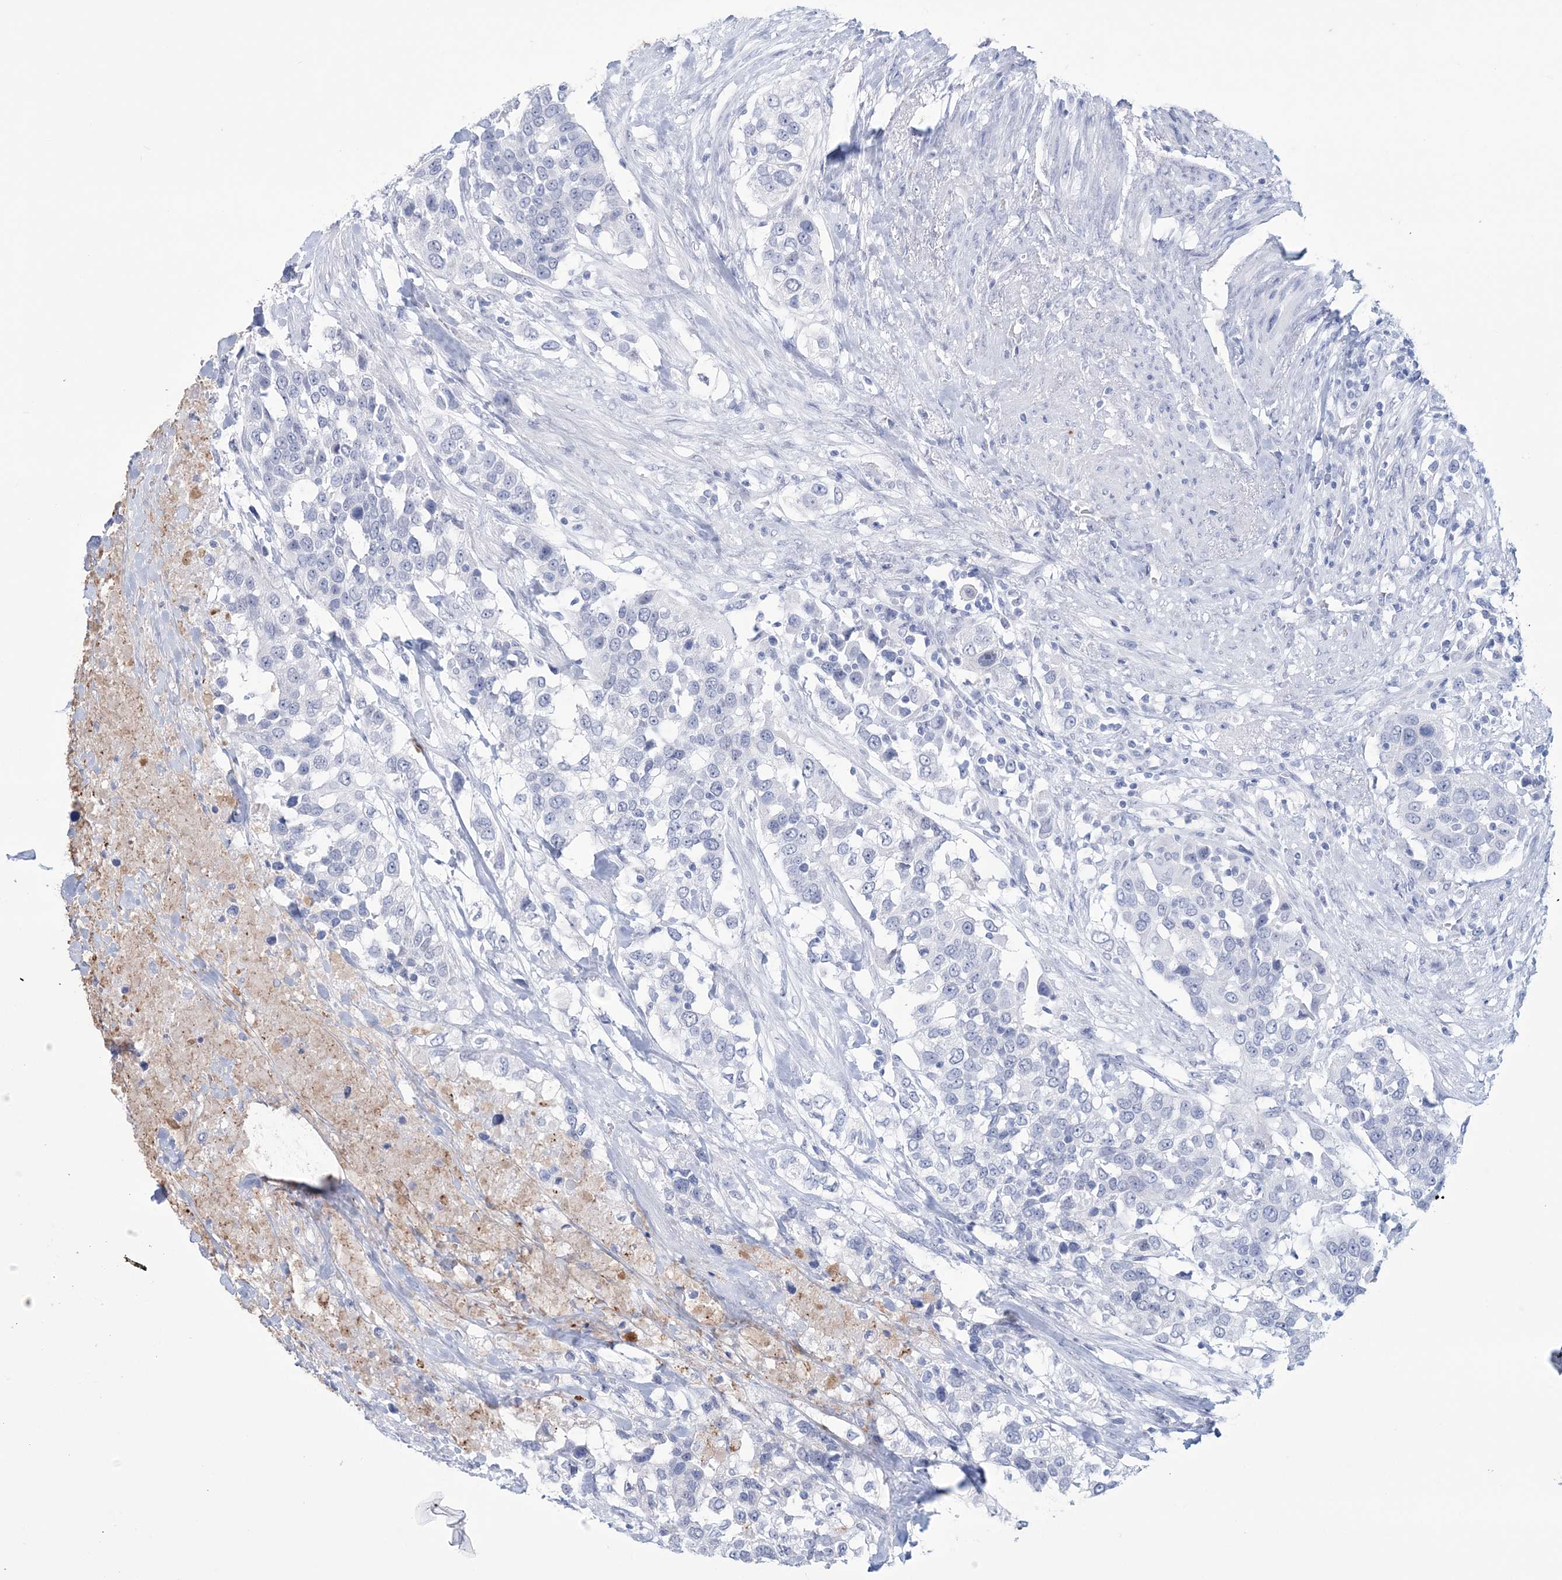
{"staining": {"intensity": "negative", "quantity": "none", "location": "none"}, "tissue": "urothelial cancer", "cell_type": "Tumor cells", "image_type": "cancer", "snomed": [{"axis": "morphology", "description": "Urothelial carcinoma, High grade"}, {"axis": "topography", "description": "Urinary bladder"}], "caption": "Tumor cells are negative for brown protein staining in urothelial carcinoma (high-grade).", "gene": "DPCD", "patient": {"sex": "female", "age": 80}}